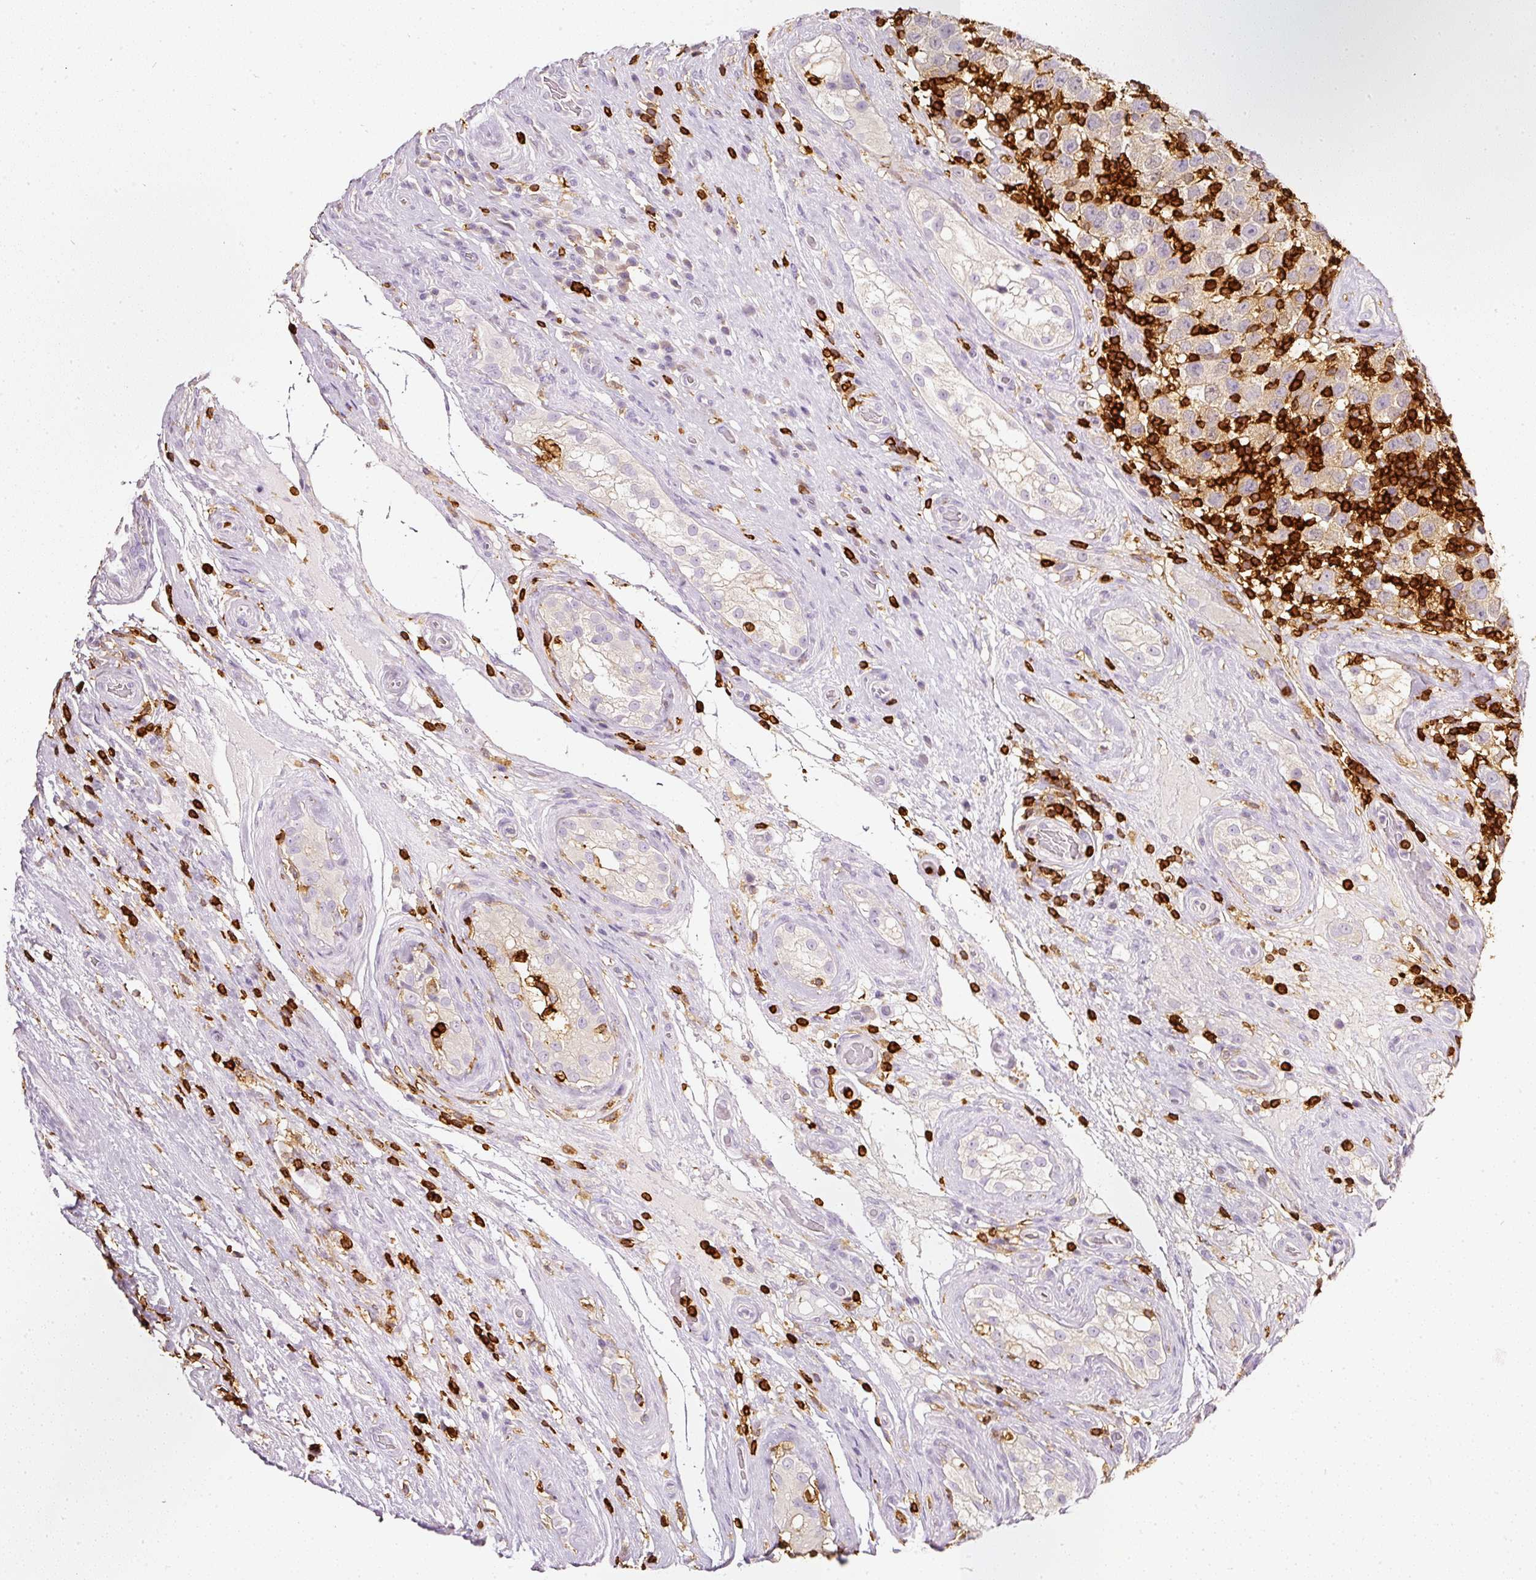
{"staining": {"intensity": "negative", "quantity": "none", "location": "none"}, "tissue": "testis cancer", "cell_type": "Tumor cells", "image_type": "cancer", "snomed": [{"axis": "morphology", "description": "Seminoma, NOS"}, {"axis": "morphology", "description": "Carcinoma, Embryonal, NOS"}, {"axis": "topography", "description": "Testis"}], "caption": "Tumor cells show no significant positivity in testis cancer (seminoma). Nuclei are stained in blue.", "gene": "EVL", "patient": {"sex": "male", "age": 41}}